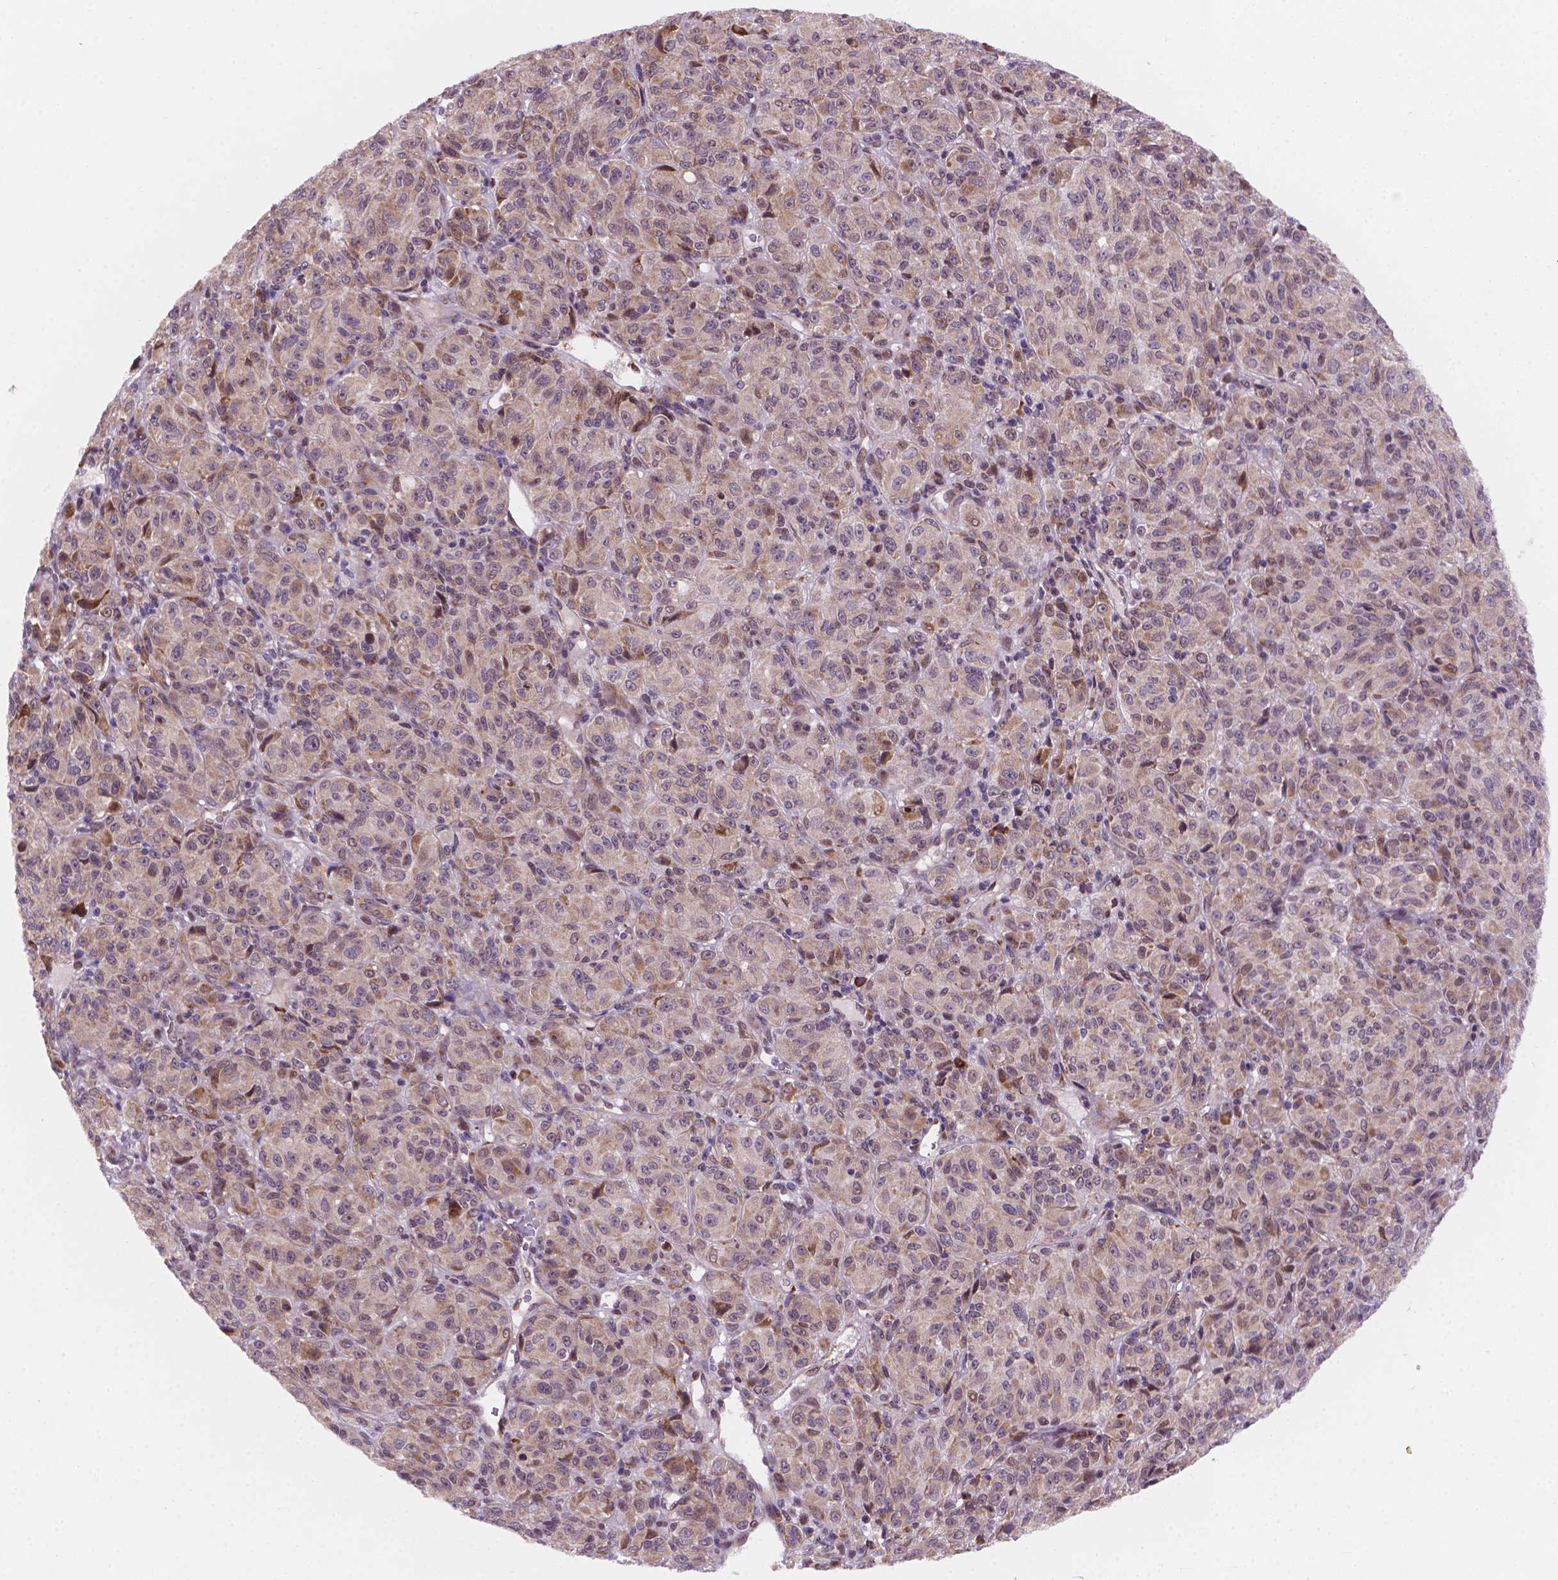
{"staining": {"intensity": "weak", "quantity": "<25%", "location": "cytoplasmic/membranous"}, "tissue": "melanoma", "cell_type": "Tumor cells", "image_type": "cancer", "snomed": [{"axis": "morphology", "description": "Malignant melanoma, Metastatic site"}, {"axis": "topography", "description": "Brain"}], "caption": "An immunohistochemistry histopathology image of melanoma is shown. There is no staining in tumor cells of melanoma.", "gene": "FNIP1", "patient": {"sex": "female", "age": 56}}